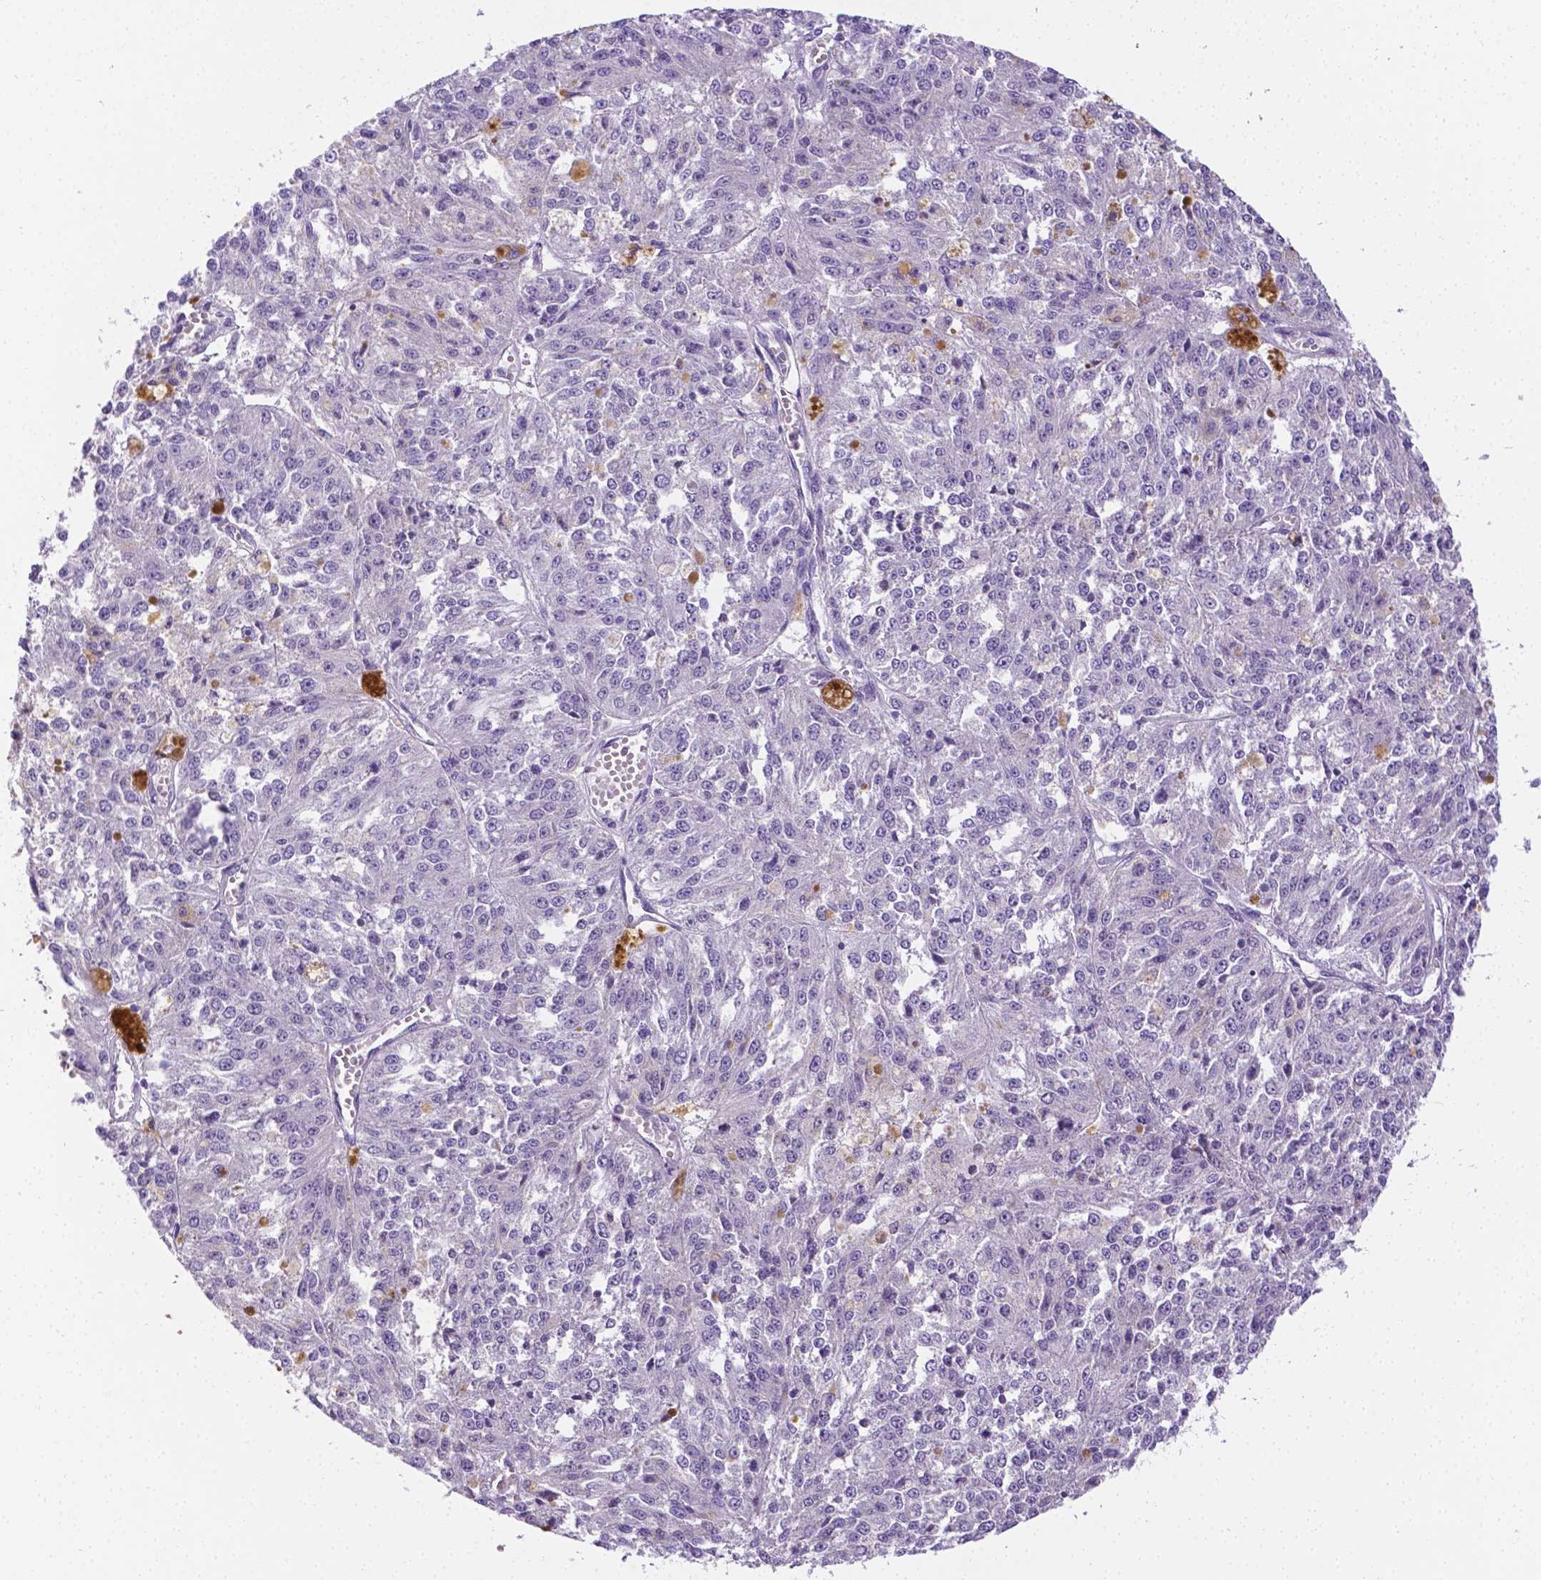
{"staining": {"intensity": "negative", "quantity": "none", "location": "none"}, "tissue": "melanoma", "cell_type": "Tumor cells", "image_type": "cancer", "snomed": [{"axis": "morphology", "description": "Malignant melanoma, Metastatic site"}, {"axis": "topography", "description": "Lymph node"}], "caption": "The micrograph shows no significant expression in tumor cells of melanoma.", "gene": "NXPH2", "patient": {"sex": "female", "age": 64}}